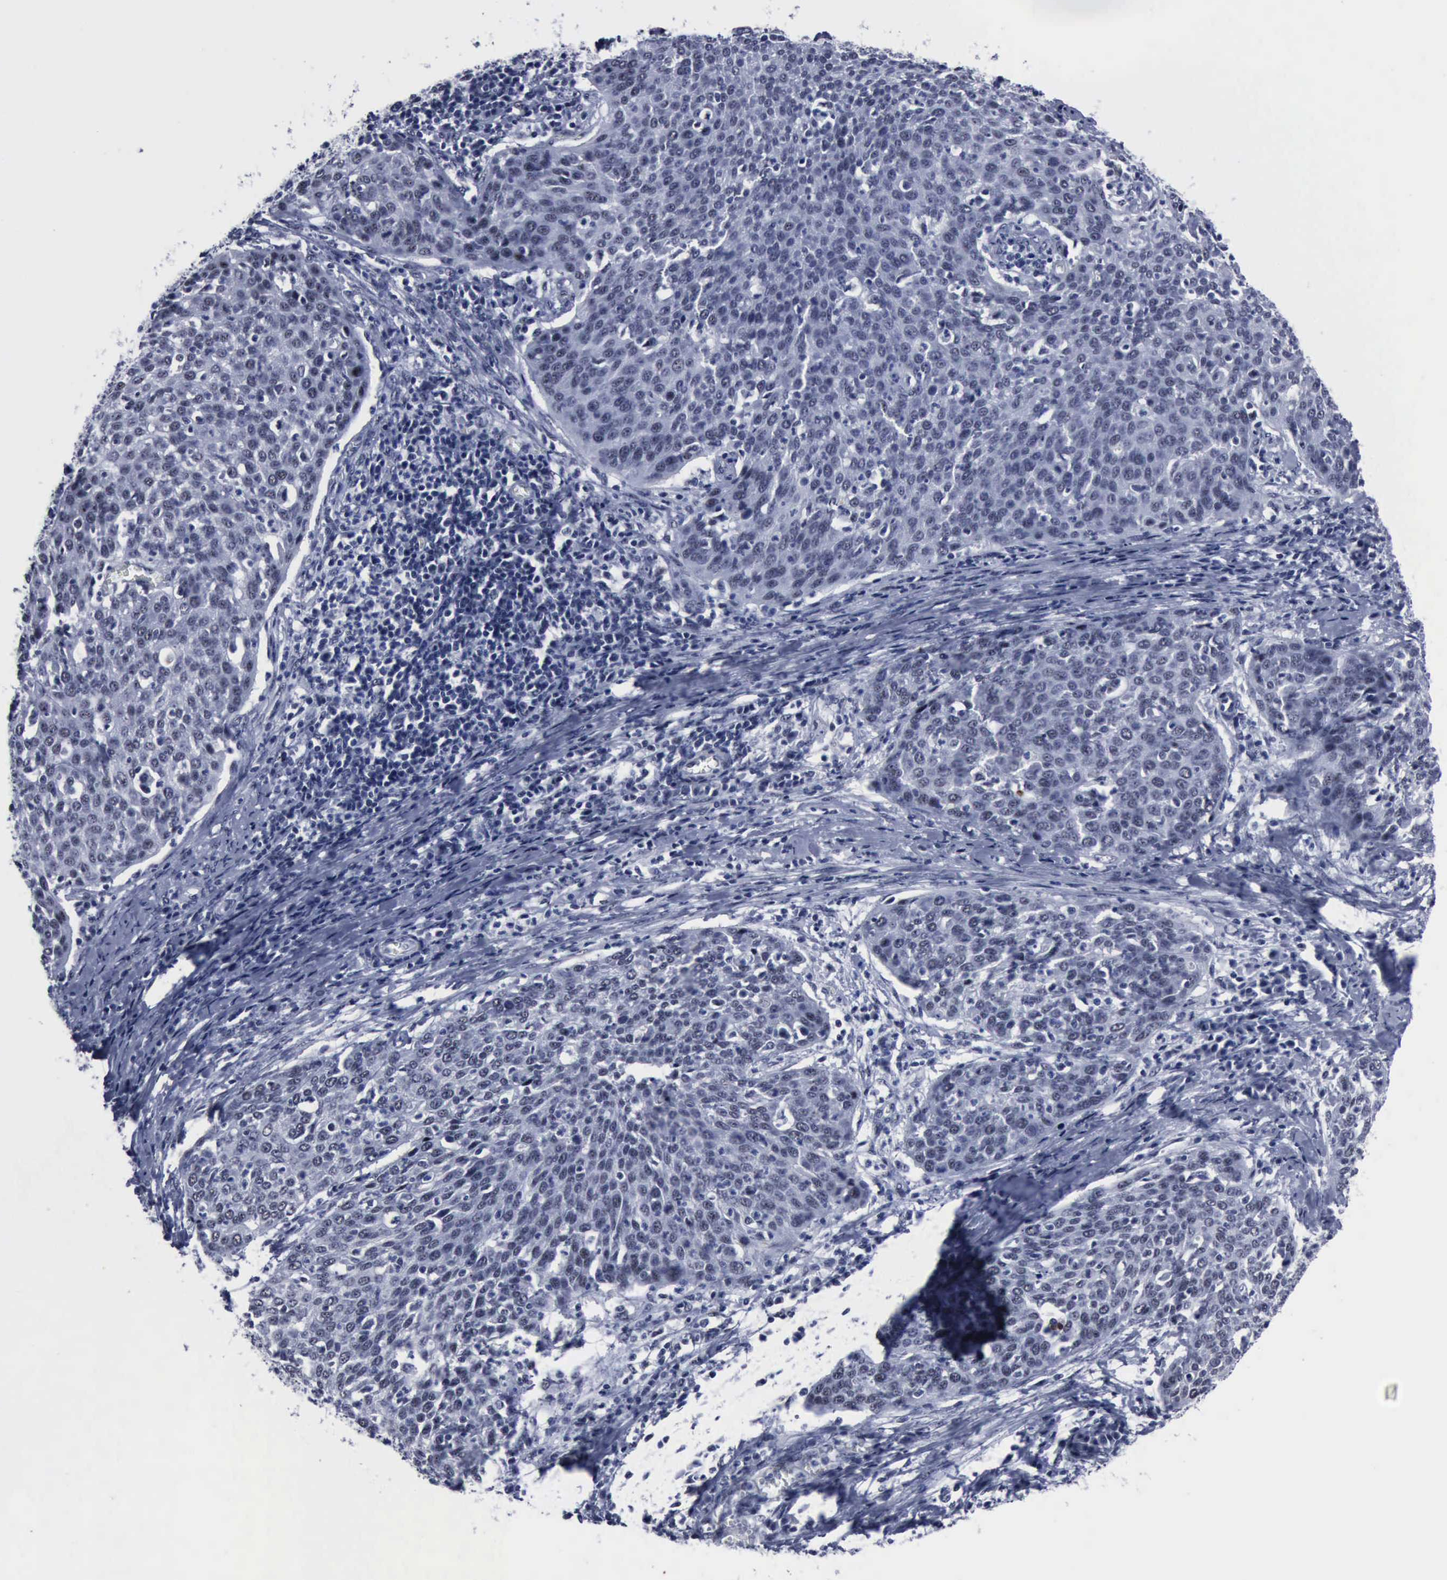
{"staining": {"intensity": "negative", "quantity": "none", "location": "none"}, "tissue": "cervical cancer", "cell_type": "Tumor cells", "image_type": "cancer", "snomed": [{"axis": "morphology", "description": "Squamous cell carcinoma, NOS"}, {"axis": "topography", "description": "Cervix"}], "caption": "Tumor cells show no significant expression in squamous cell carcinoma (cervical).", "gene": "BRD1", "patient": {"sex": "female", "age": 38}}